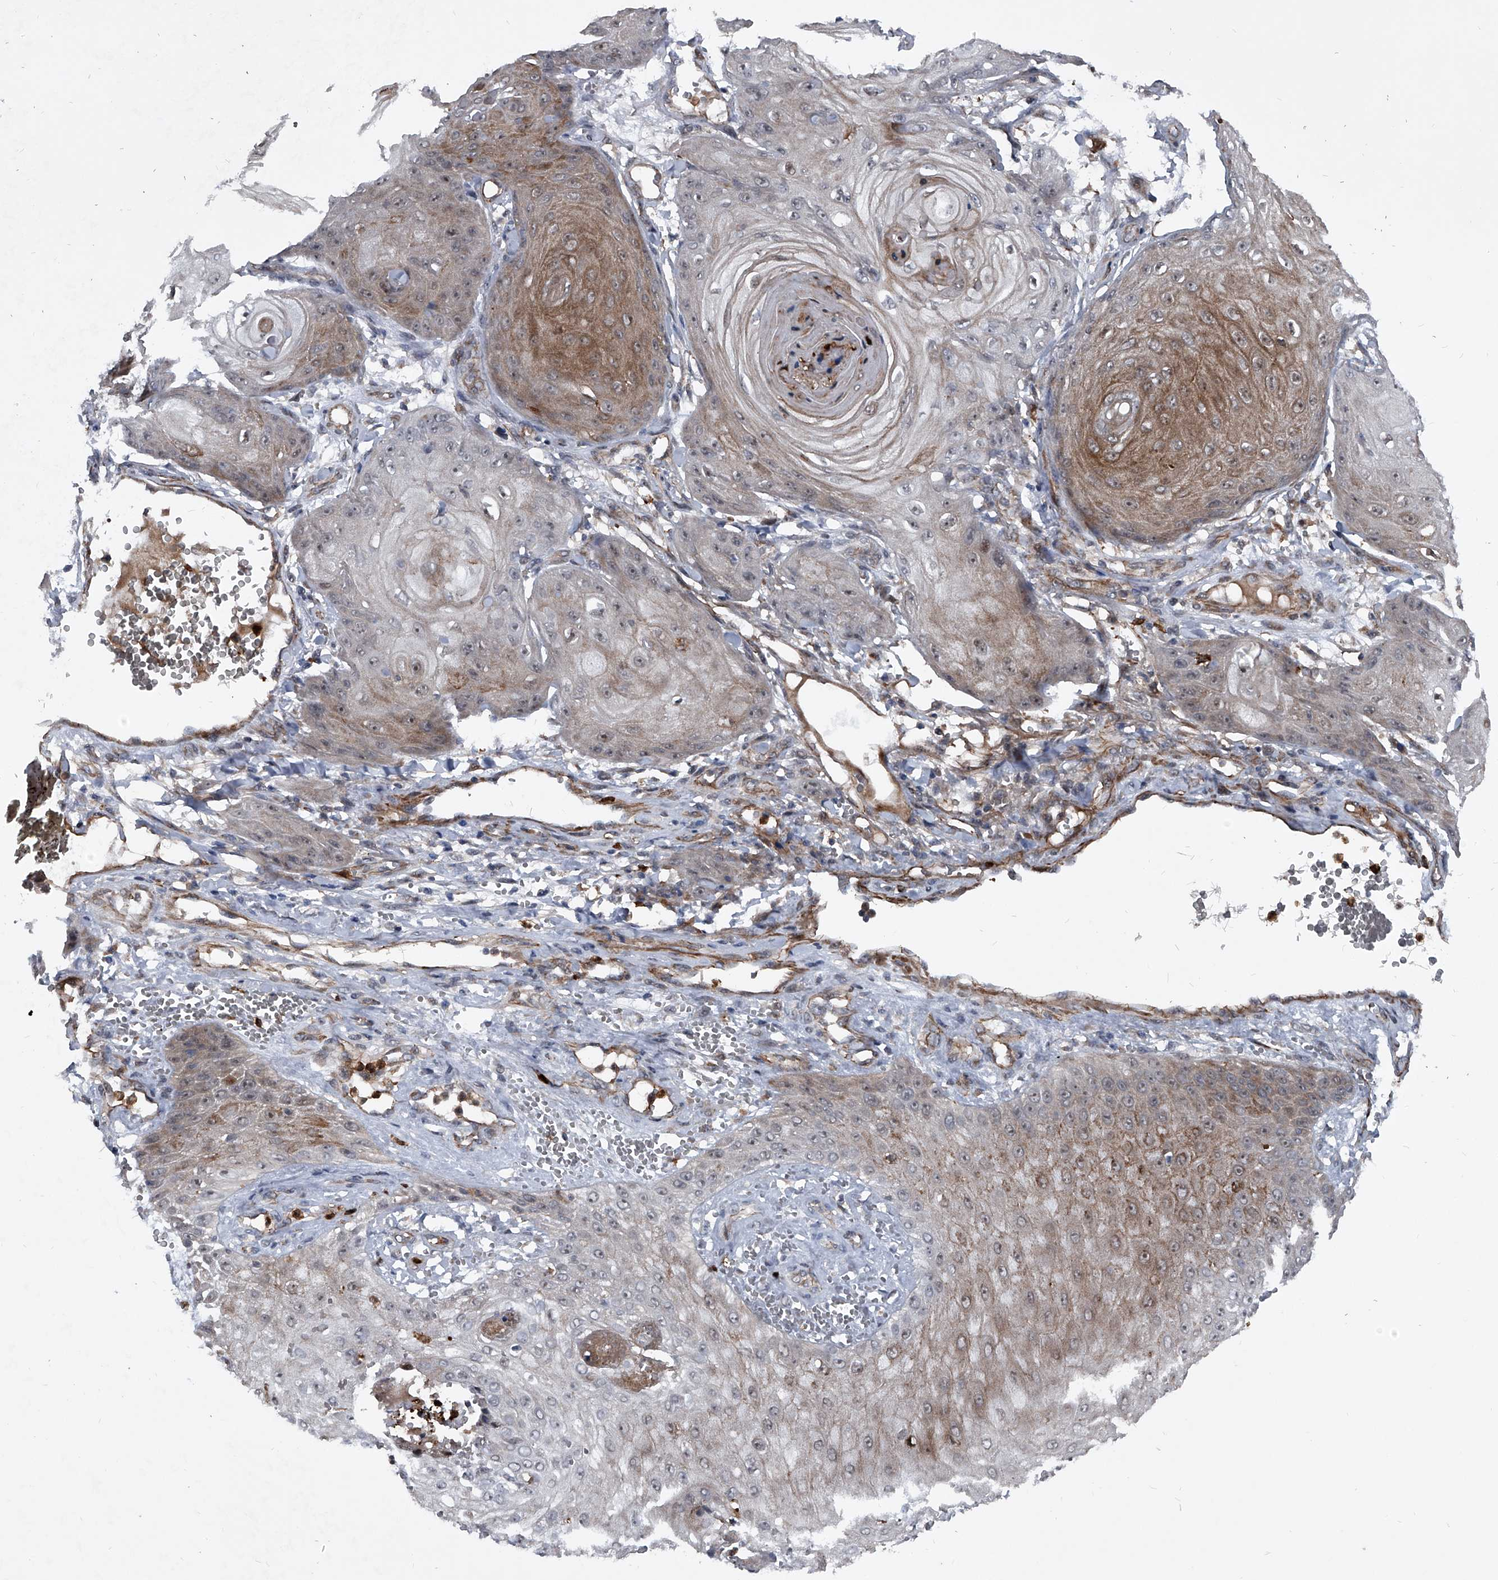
{"staining": {"intensity": "moderate", "quantity": "<25%", "location": "cytoplasmic/membranous"}, "tissue": "skin cancer", "cell_type": "Tumor cells", "image_type": "cancer", "snomed": [{"axis": "morphology", "description": "Squamous cell carcinoma, NOS"}, {"axis": "topography", "description": "Skin"}], "caption": "Immunohistochemical staining of skin squamous cell carcinoma shows low levels of moderate cytoplasmic/membranous staining in about <25% of tumor cells. (DAB IHC with brightfield microscopy, high magnification).", "gene": "MAPKAP1", "patient": {"sex": "male", "age": 74}}